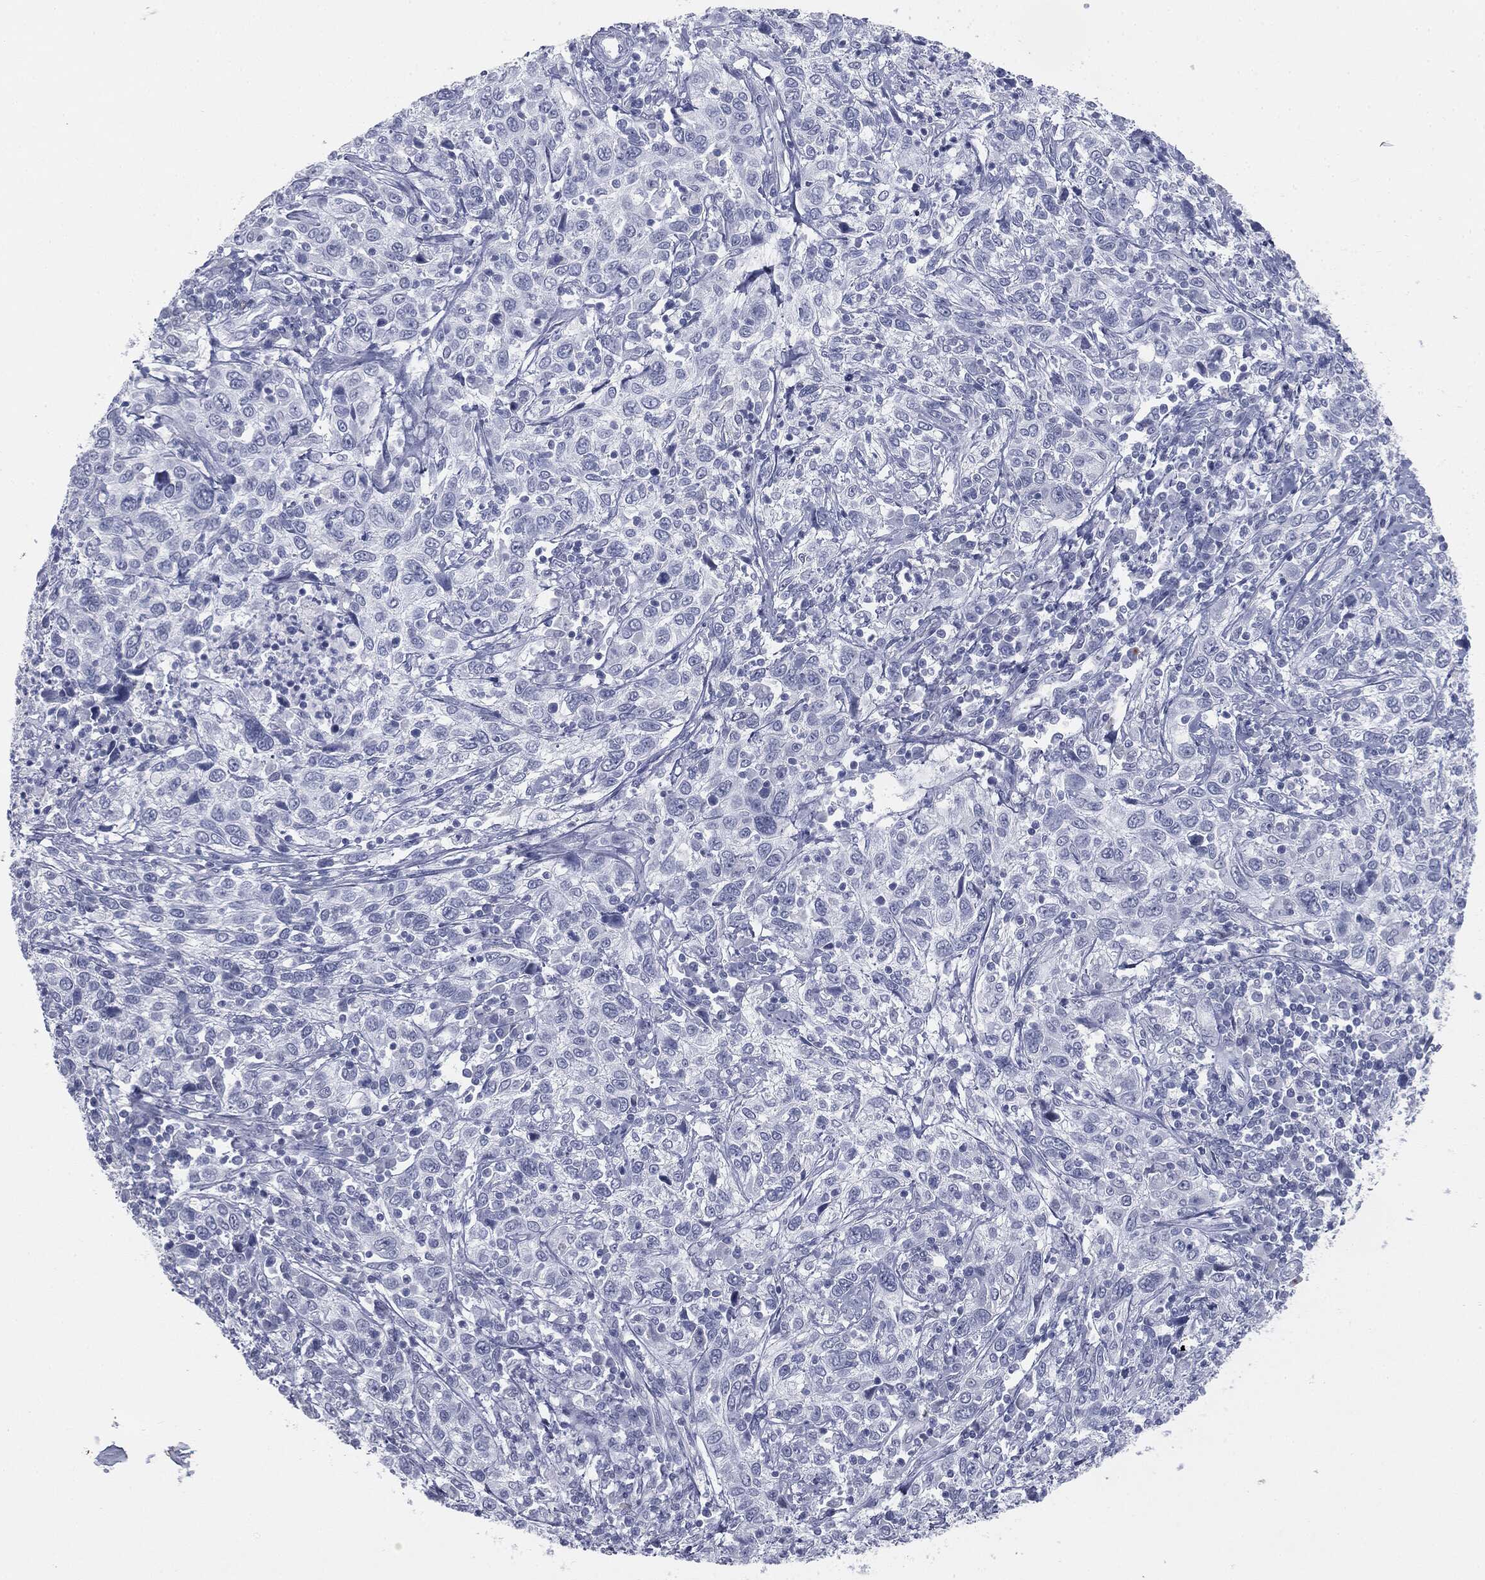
{"staining": {"intensity": "negative", "quantity": "none", "location": "none"}, "tissue": "cervical cancer", "cell_type": "Tumor cells", "image_type": "cancer", "snomed": [{"axis": "morphology", "description": "Squamous cell carcinoma, NOS"}, {"axis": "topography", "description": "Cervix"}], "caption": "A high-resolution histopathology image shows immunohistochemistry (IHC) staining of cervical squamous cell carcinoma, which reveals no significant expression in tumor cells.", "gene": "TPO", "patient": {"sex": "female", "age": 46}}